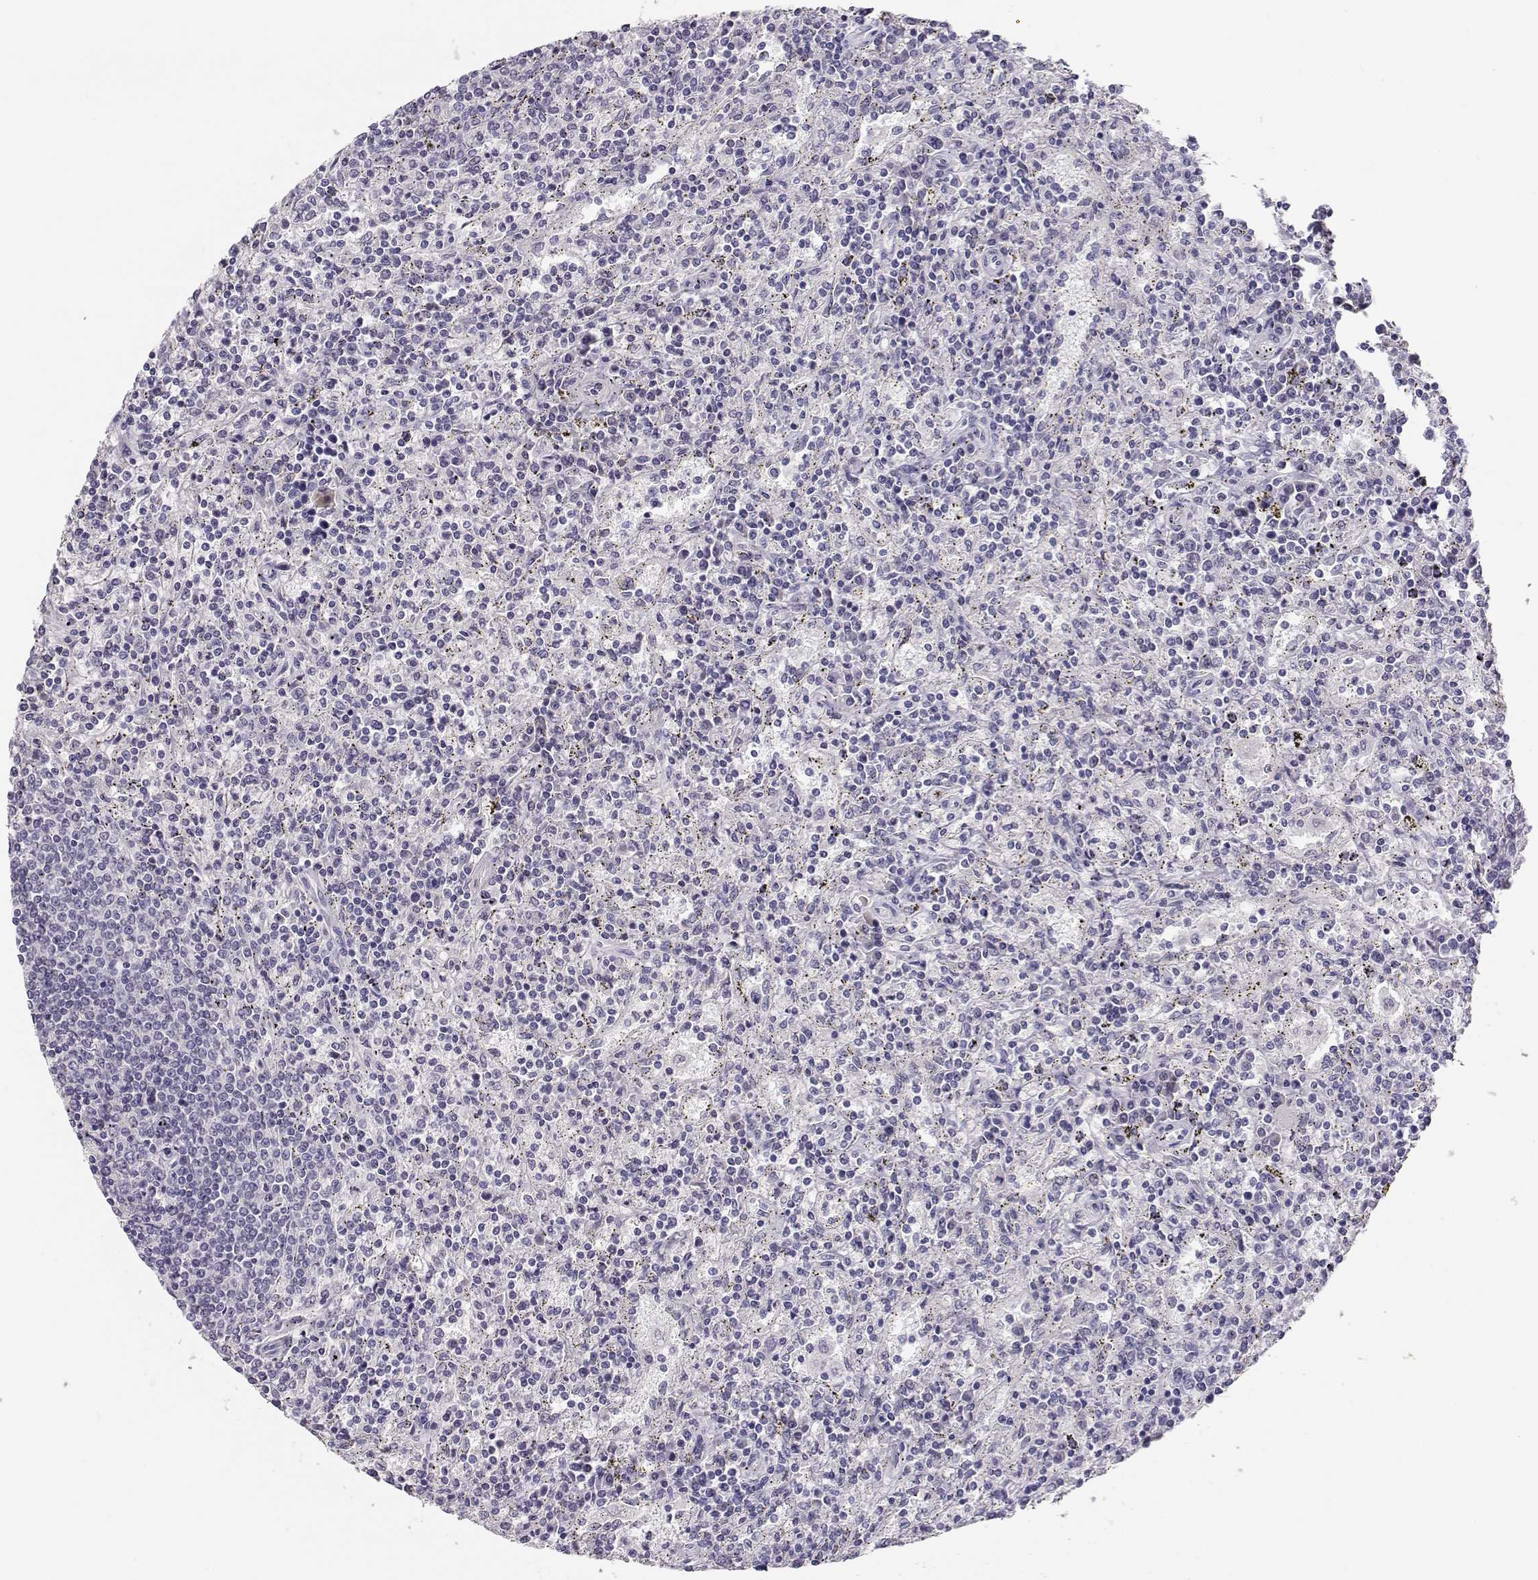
{"staining": {"intensity": "negative", "quantity": "none", "location": "none"}, "tissue": "lymphoma", "cell_type": "Tumor cells", "image_type": "cancer", "snomed": [{"axis": "morphology", "description": "Malignant lymphoma, non-Hodgkin's type, Low grade"}, {"axis": "topography", "description": "Spleen"}], "caption": "The photomicrograph displays no significant positivity in tumor cells of lymphoma.", "gene": "MAGEC1", "patient": {"sex": "male", "age": 62}}